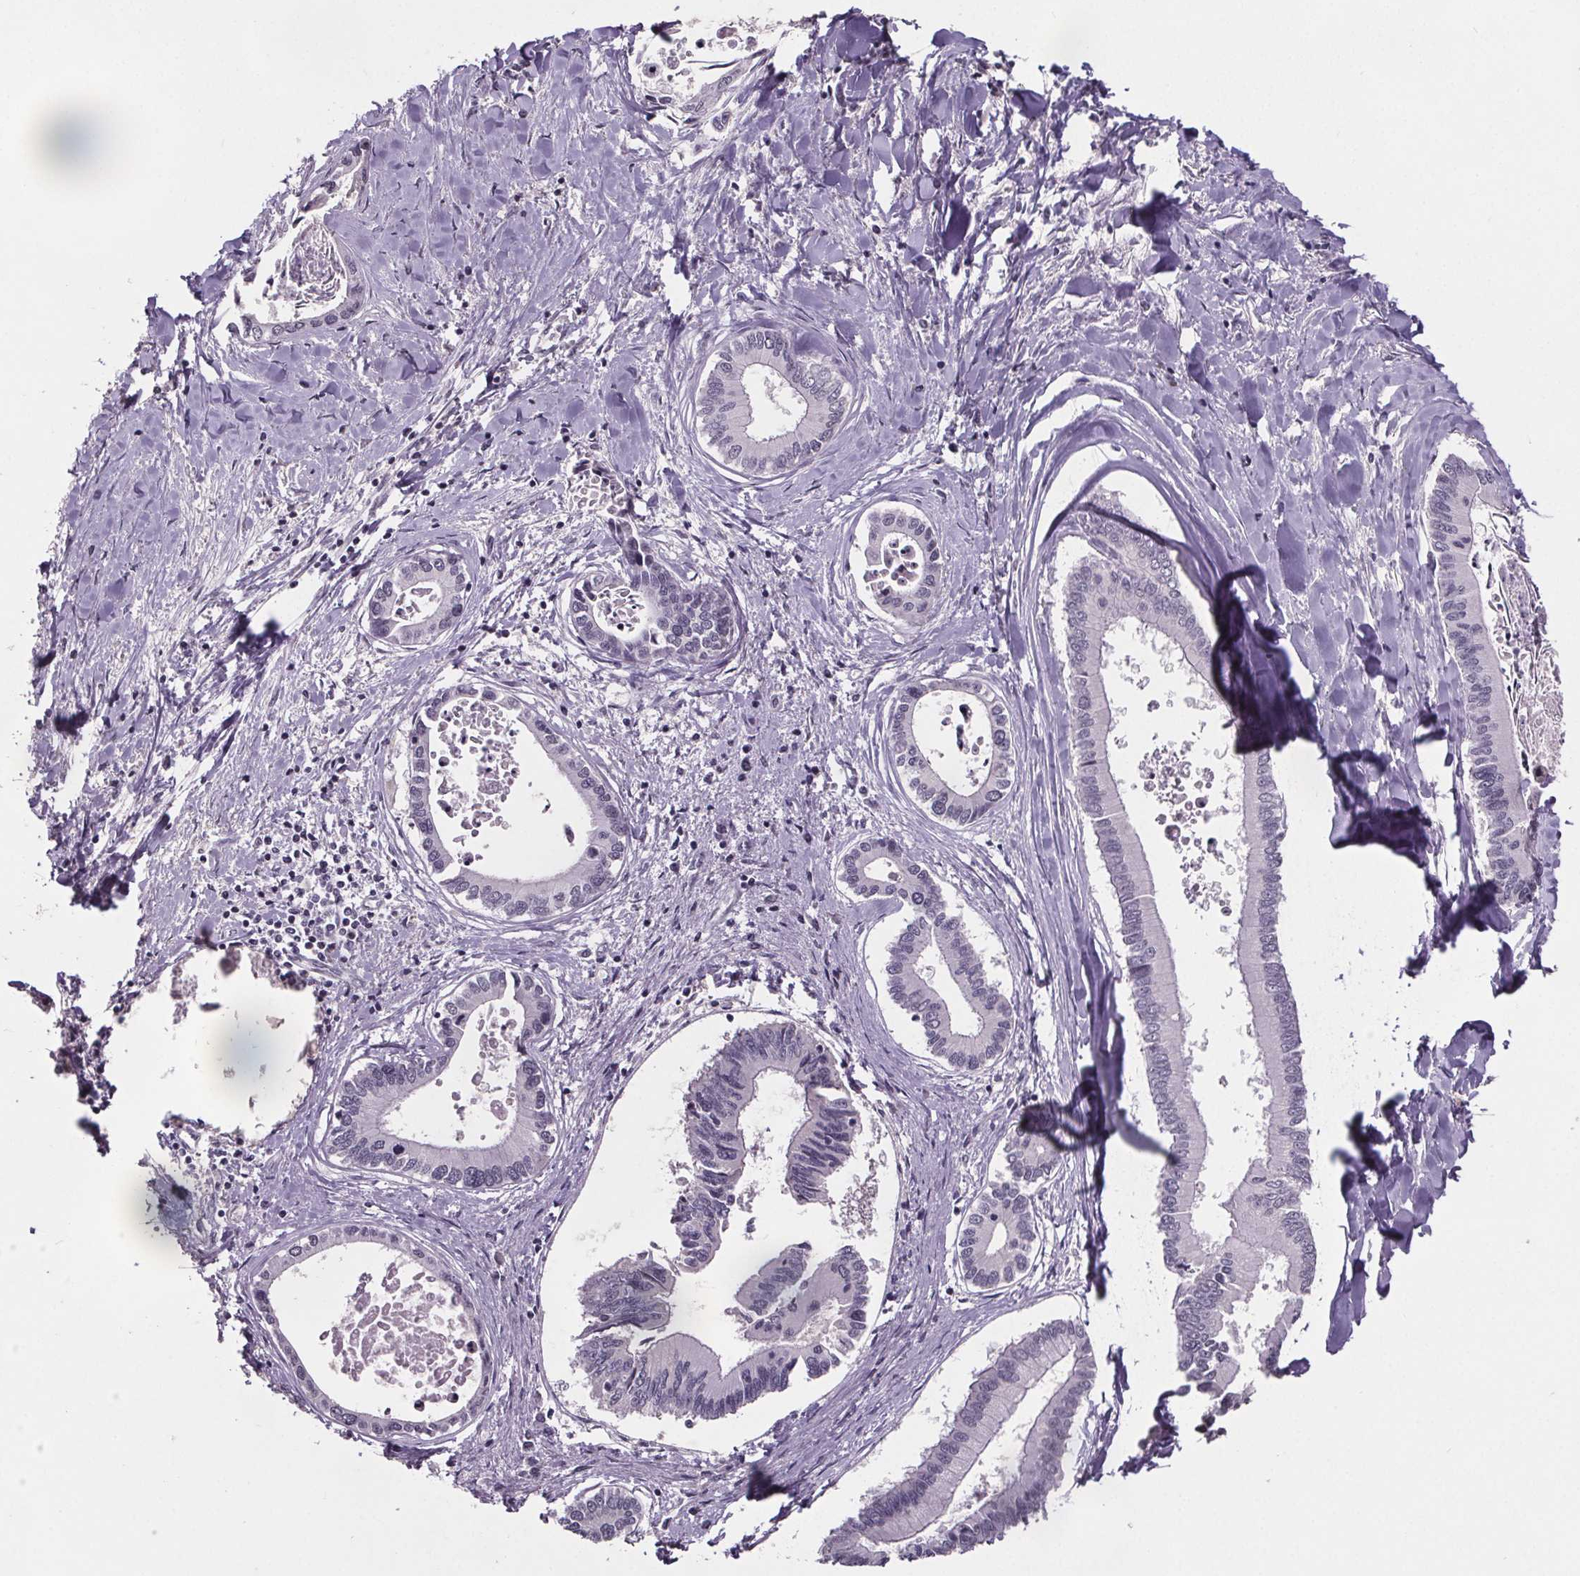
{"staining": {"intensity": "negative", "quantity": "none", "location": "none"}, "tissue": "liver cancer", "cell_type": "Tumor cells", "image_type": "cancer", "snomed": [{"axis": "morphology", "description": "Cholangiocarcinoma"}, {"axis": "topography", "description": "Liver"}], "caption": "The histopathology image shows no significant expression in tumor cells of liver cancer (cholangiocarcinoma).", "gene": "NKX6-1", "patient": {"sex": "male", "age": 66}}